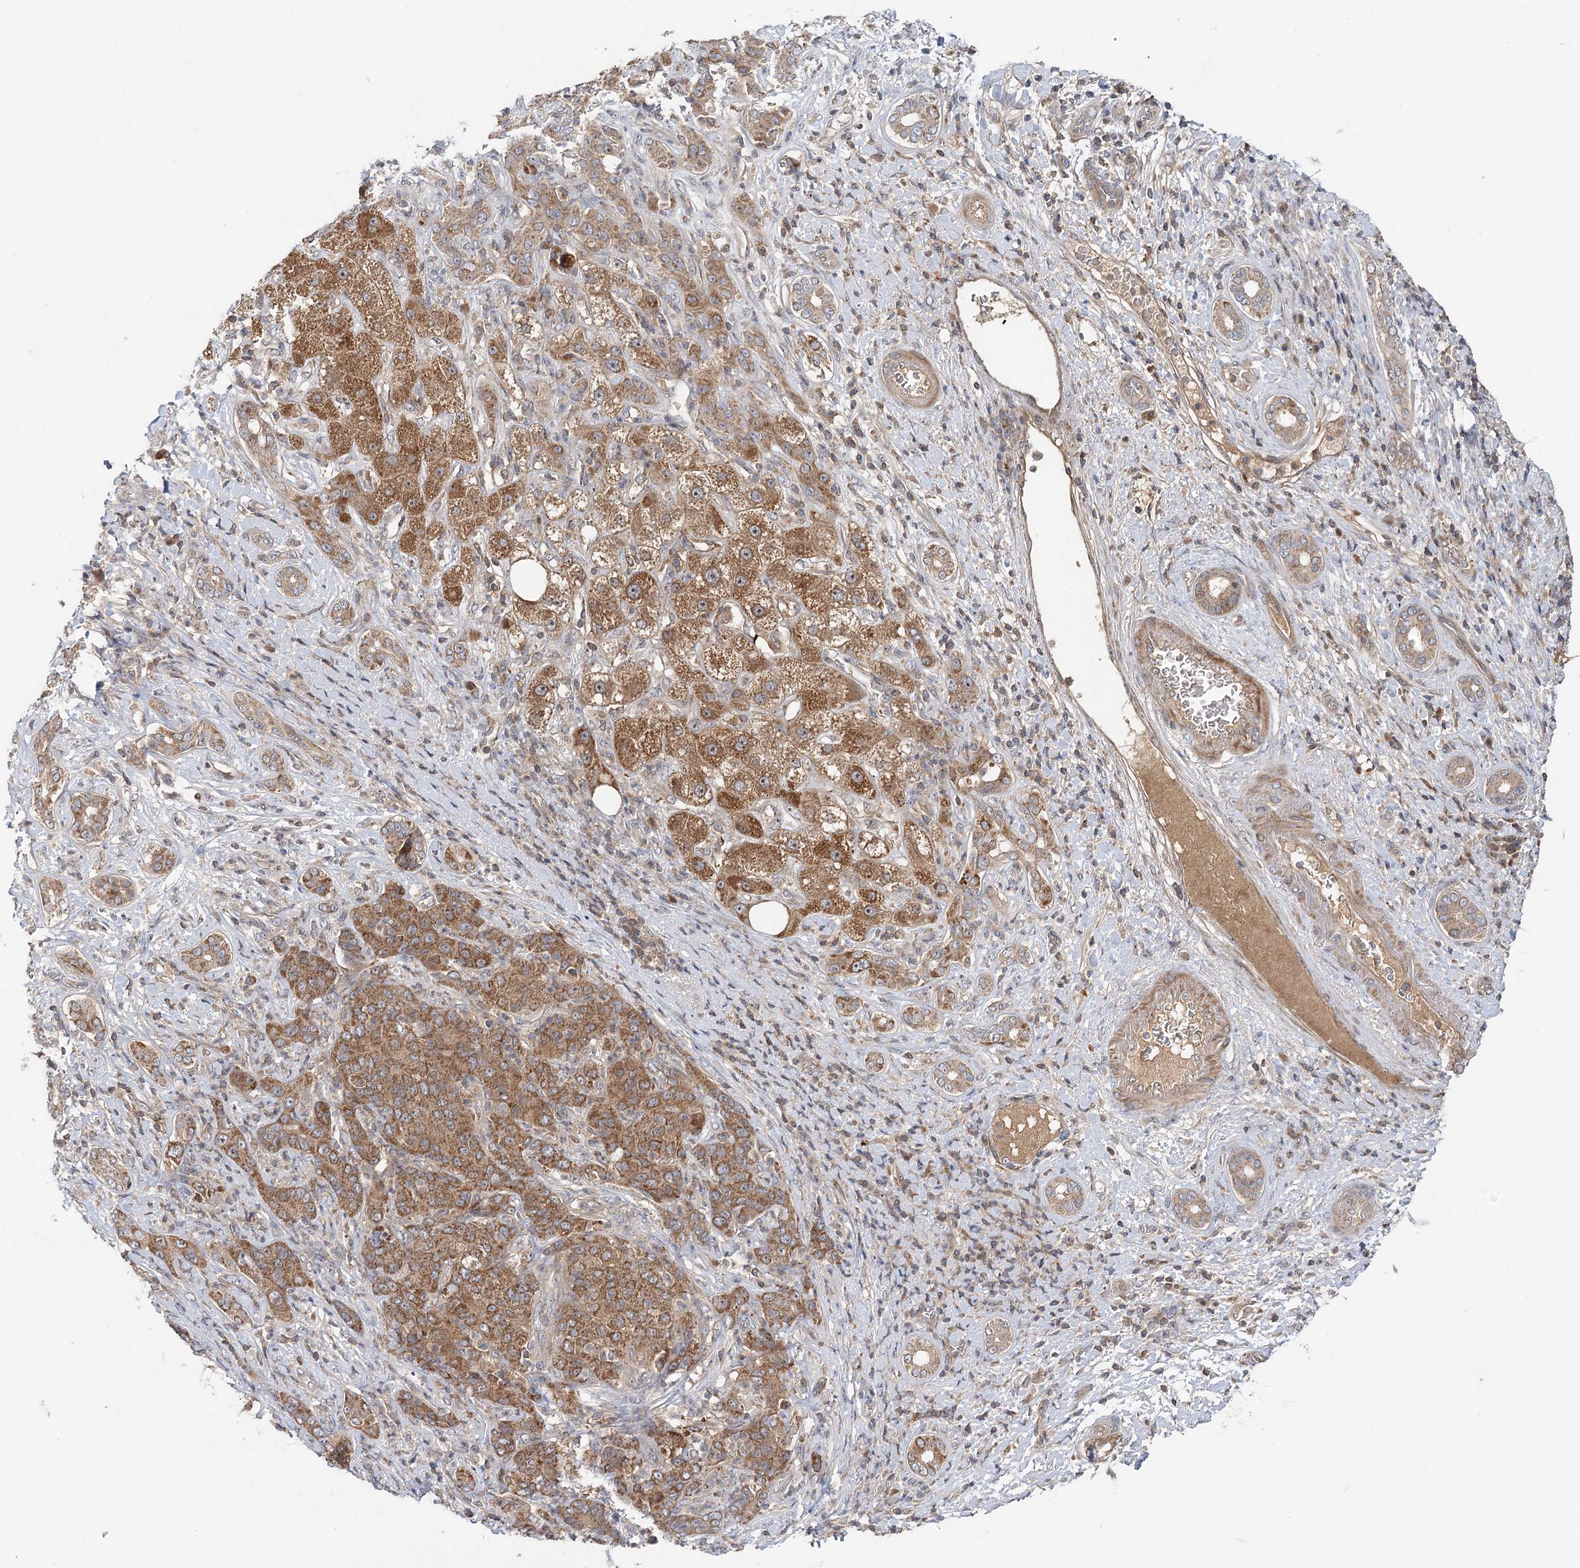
{"staining": {"intensity": "moderate", "quantity": ">75%", "location": "cytoplasmic/membranous"}, "tissue": "liver cancer", "cell_type": "Tumor cells", "image_type": "cancer", "snomed": [{"axis": "morphology", "description": "Carcinoma, Hepatocellular, NOS"}, {"axis": "topography", "description": "Liver"}], "caption": "IHC of liver hepatocellular carcinoma exhibits medium levels of moderate cytoplasmic/membranous expression in about >75% of tumor cells.", "gene": "RAPGEF6", "patient": {"sex": "male", "age": 65}}